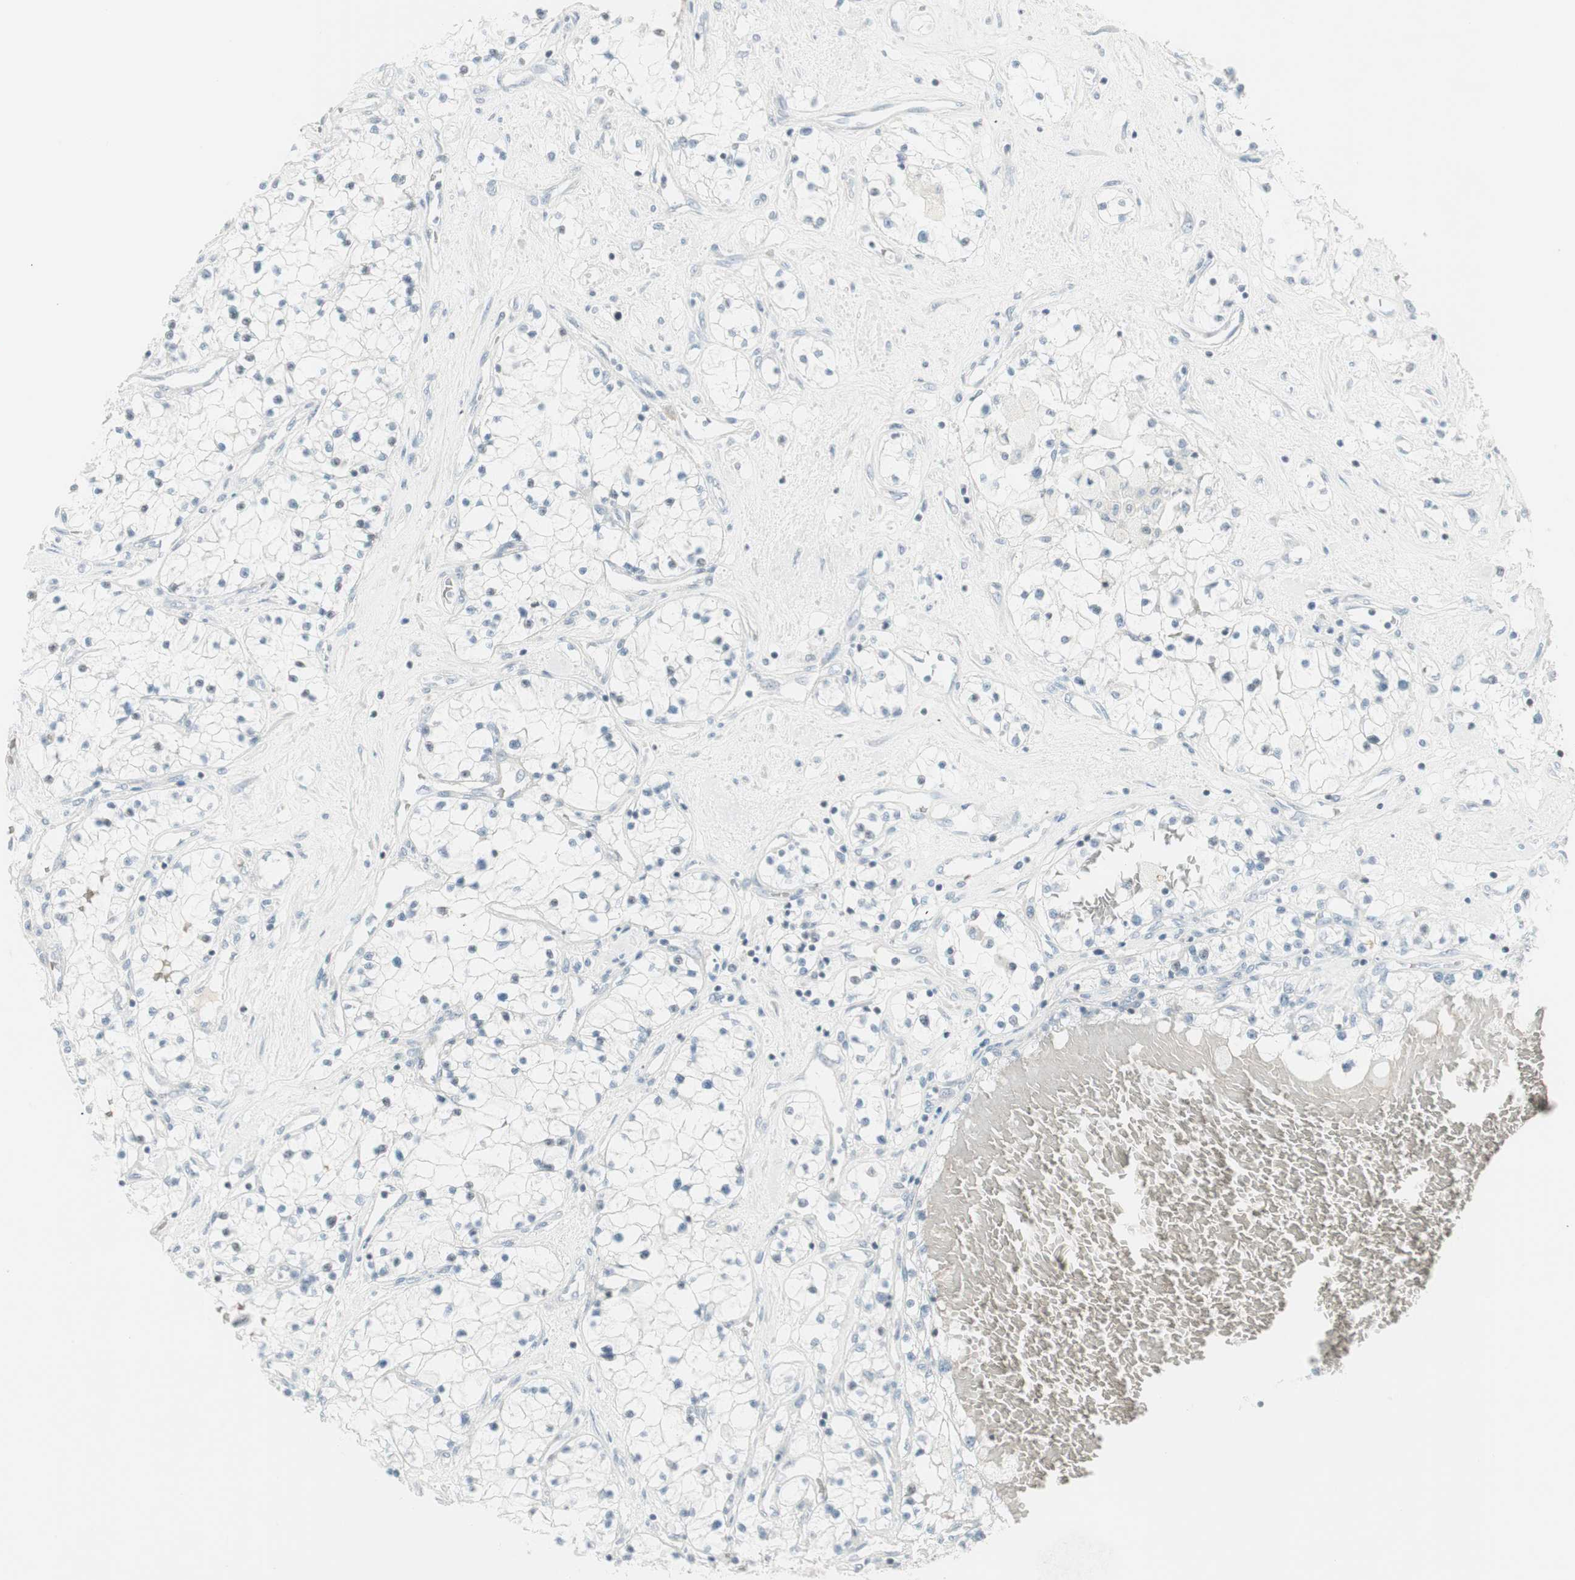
{"staining": {"intensity": "negative", "quantity": "none", "location": "none"}, "tissue": "renal cancer", "cell_type": "Tumor cells", "image_type": "cancer", "snomed": [{"axis": "morphology", "description": "Adenocarcinoma, NOS"}, {"axis": "topography", "description": "Kidney"}], "caption": "A photomicrograph of adenocarcinoma (renal) stained for a protein demonstrates no brown staining in tumor cells. Brightfield microscopy of immunohistochemistry (IHC) stained with DAB (3,3'-diaminobenzidine) (brown) and hematoxylin (blue), captured at high magnification.", "gene": "MAP4K1", "patient": {"sex": "male", "age": 68}}